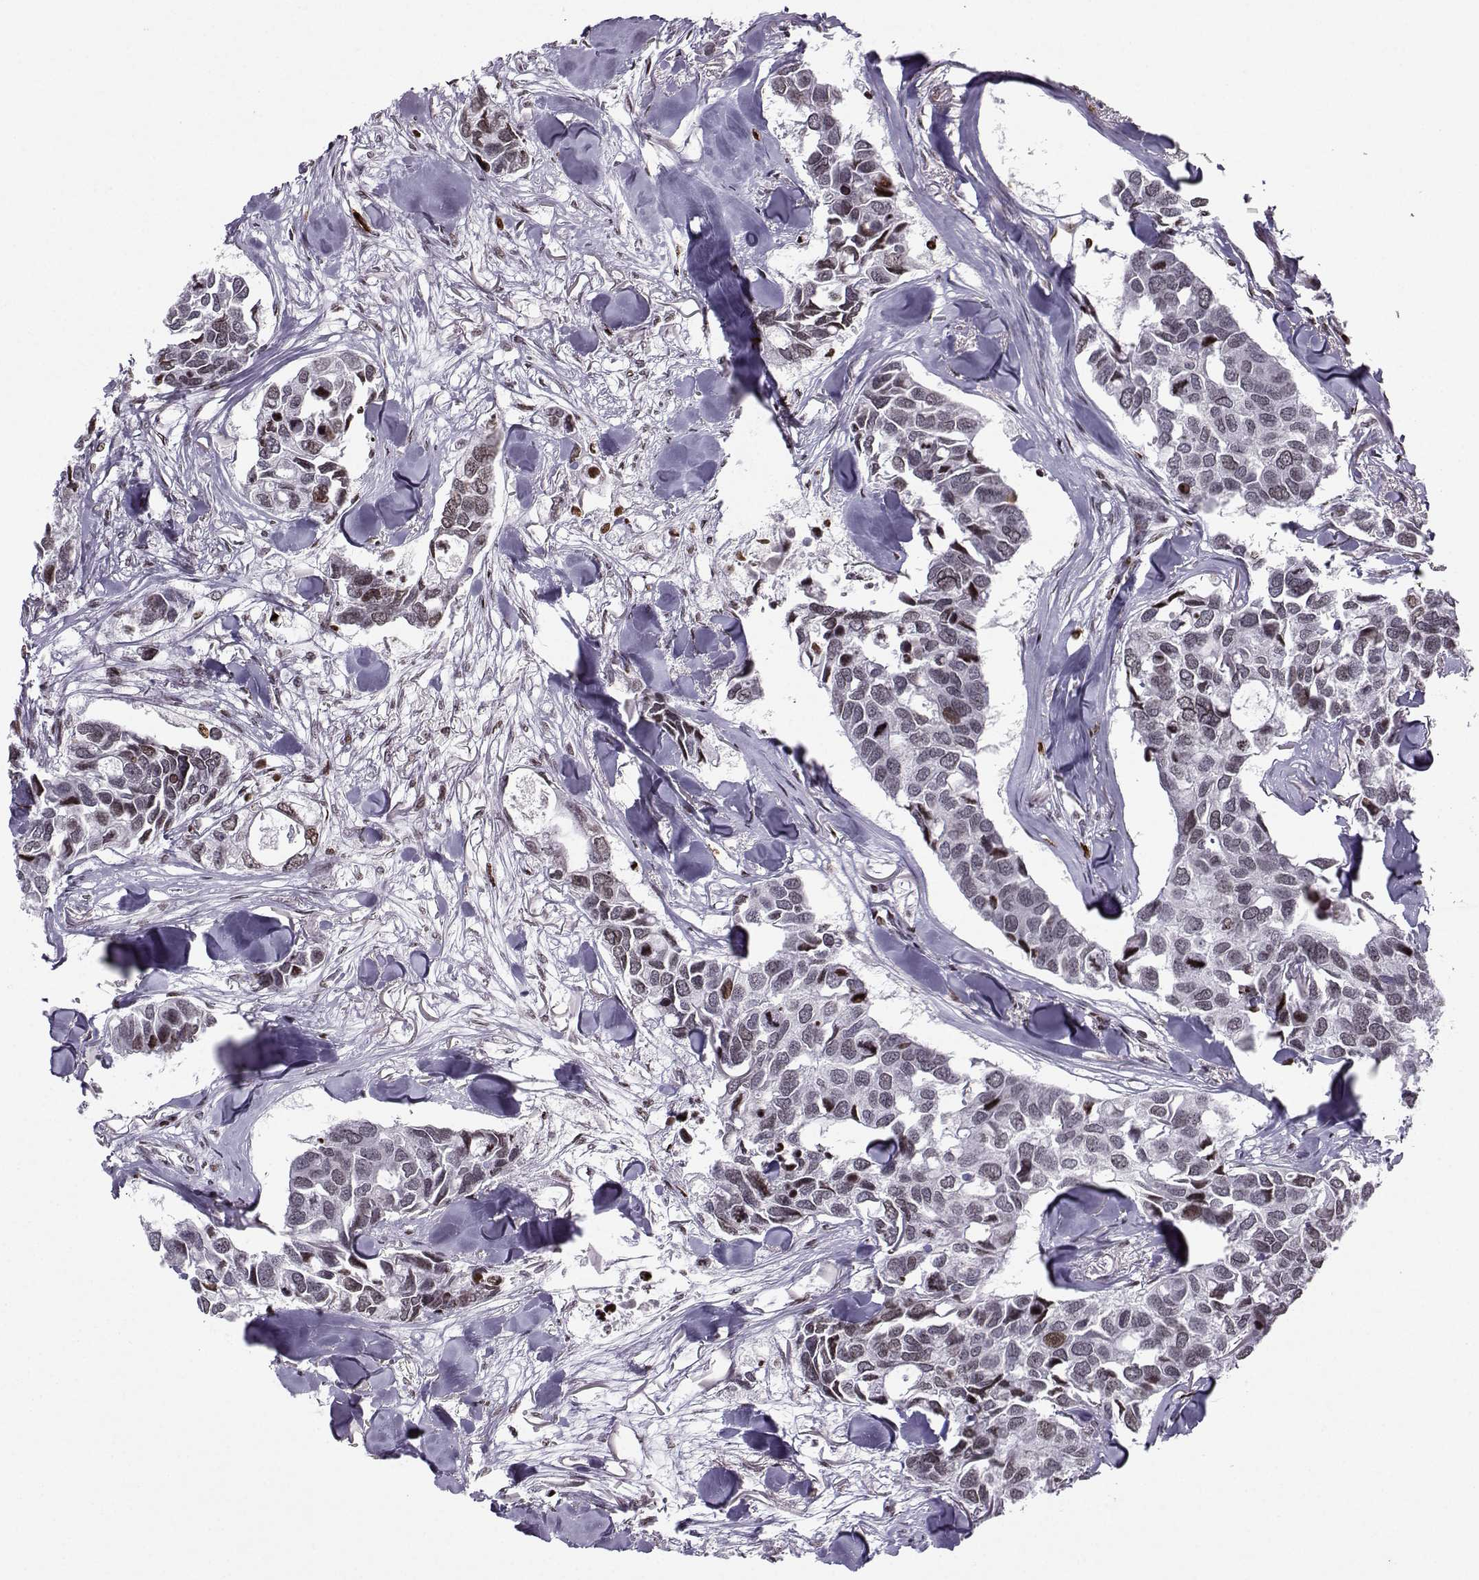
{"staining": {"intensity": "moderate", "quantity": "<25%", "location": "nuclear"}, "tissue": "breast cancer", "cell_type": "Tumor cells", "image_type": "cancer", "snomed": [{"axis": "morphology", "description": "Duct carcinoma"}, {"axis": "topography", "description": "Breast"}], "caption": "A photomicrograph of breast cancer stained for a protein exhibits moderate nuclear brown staining in tumor cells.", "gene": "ZNF19", "patient": {"sex": "female", "age": 83}}